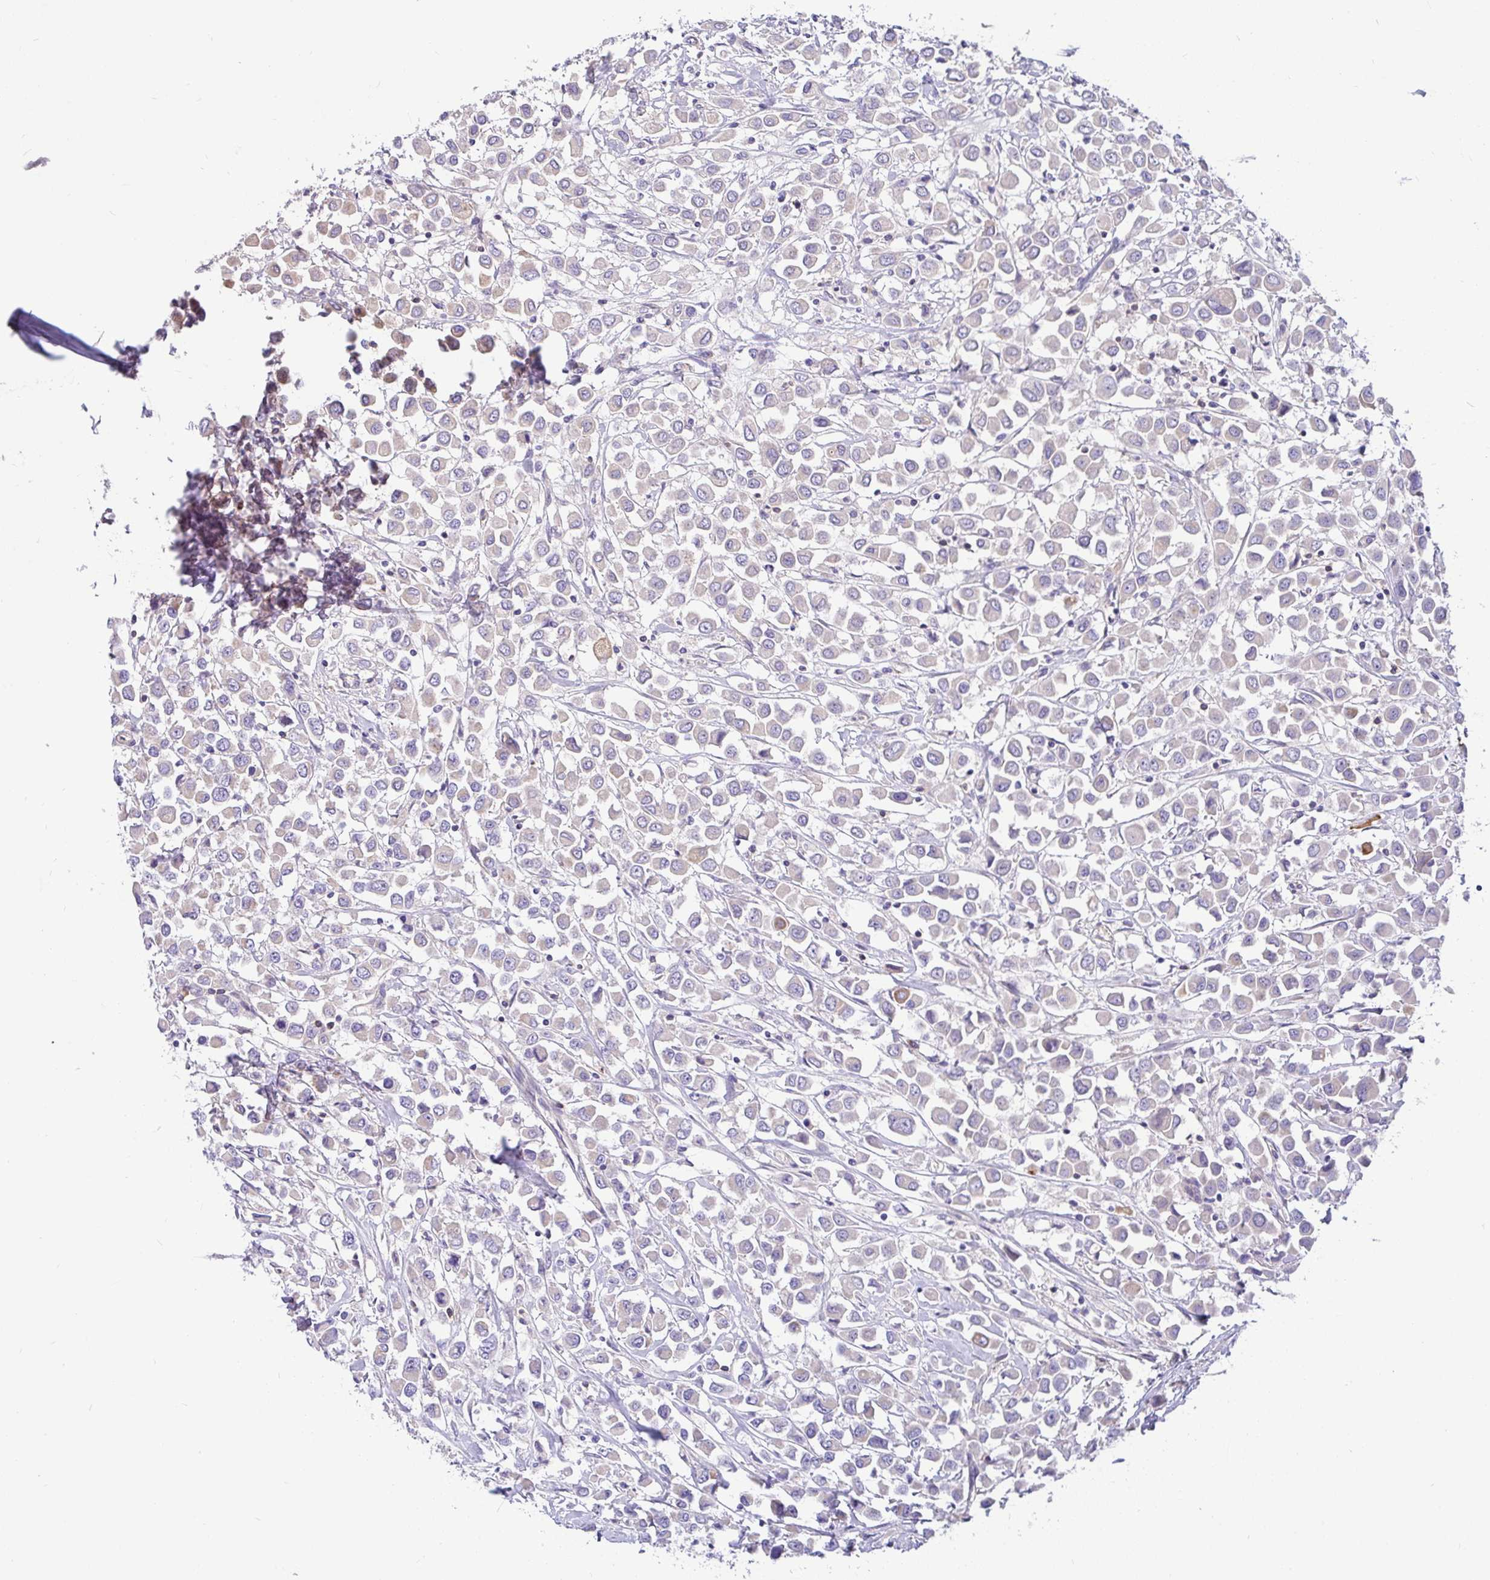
{"staining": {"intensity": "negative", "quantity": "none", "location": "none"}, "tissue": "breast cancer", "cell_type": "Tumor cells", "image_type": "cancer", "snomed": [{"axis": "morphology", "description": "Duct carcinoma"}, {"axis": "topography", "description": "Breast"}], "caption": "A high-resolution photomicrograph shows immunohistochemistry (IHC) staining of infiltrating ductal carcinoma (breast), which shows no significant expression in tumor cells. Brightfield microscopy of immunohistochemistry (IHC) stained with DAB (brown) and hematoxylin (blue), captured at high magnification.", "gene": "LRRC26", "patient": {"sex": "female", "age": 61}}